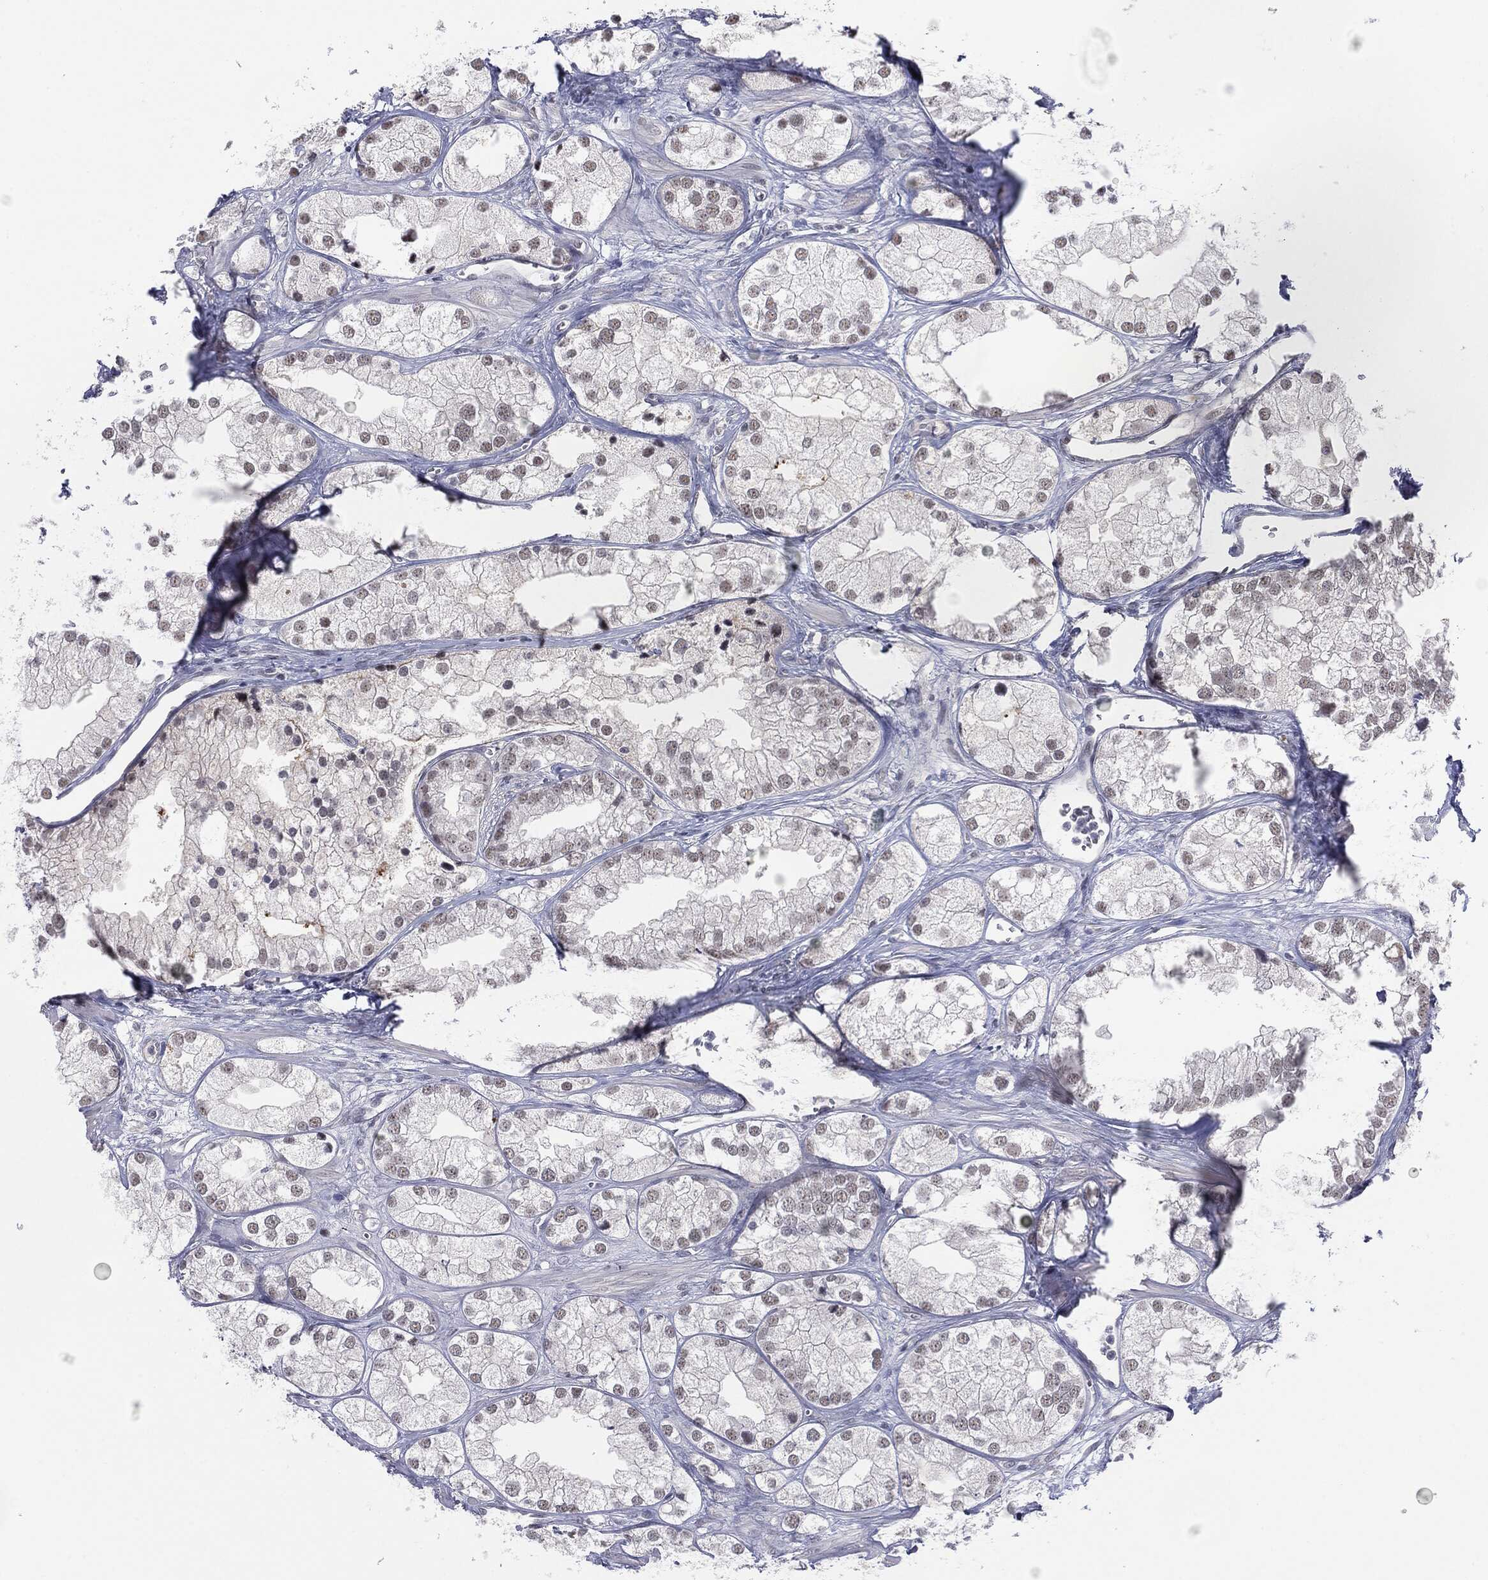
{"staining": {"intensity": "negative", "quantity": "none", "location": "none"}, "tissue": "prostate cancer", "cell_type": "Tumor cells", "image_type": "cancer", "snomed": [{"axis": "morphology", "description": "Adenocarcinoma, NOS"}, {"axis": "topography", "description": "Prostate and seminal vesicle, NOS"}, {"axis": "topography", "description": "Prostate"}], "caption": "Immunohistochemistry of human prostate cancer (adenocarcinoma) exhibits no expression in tumor cells. (IHC, brightfield microscopy, high magnification).", "gene": "SLC5A5", "patient": {"sex": "male", "age": 79}}